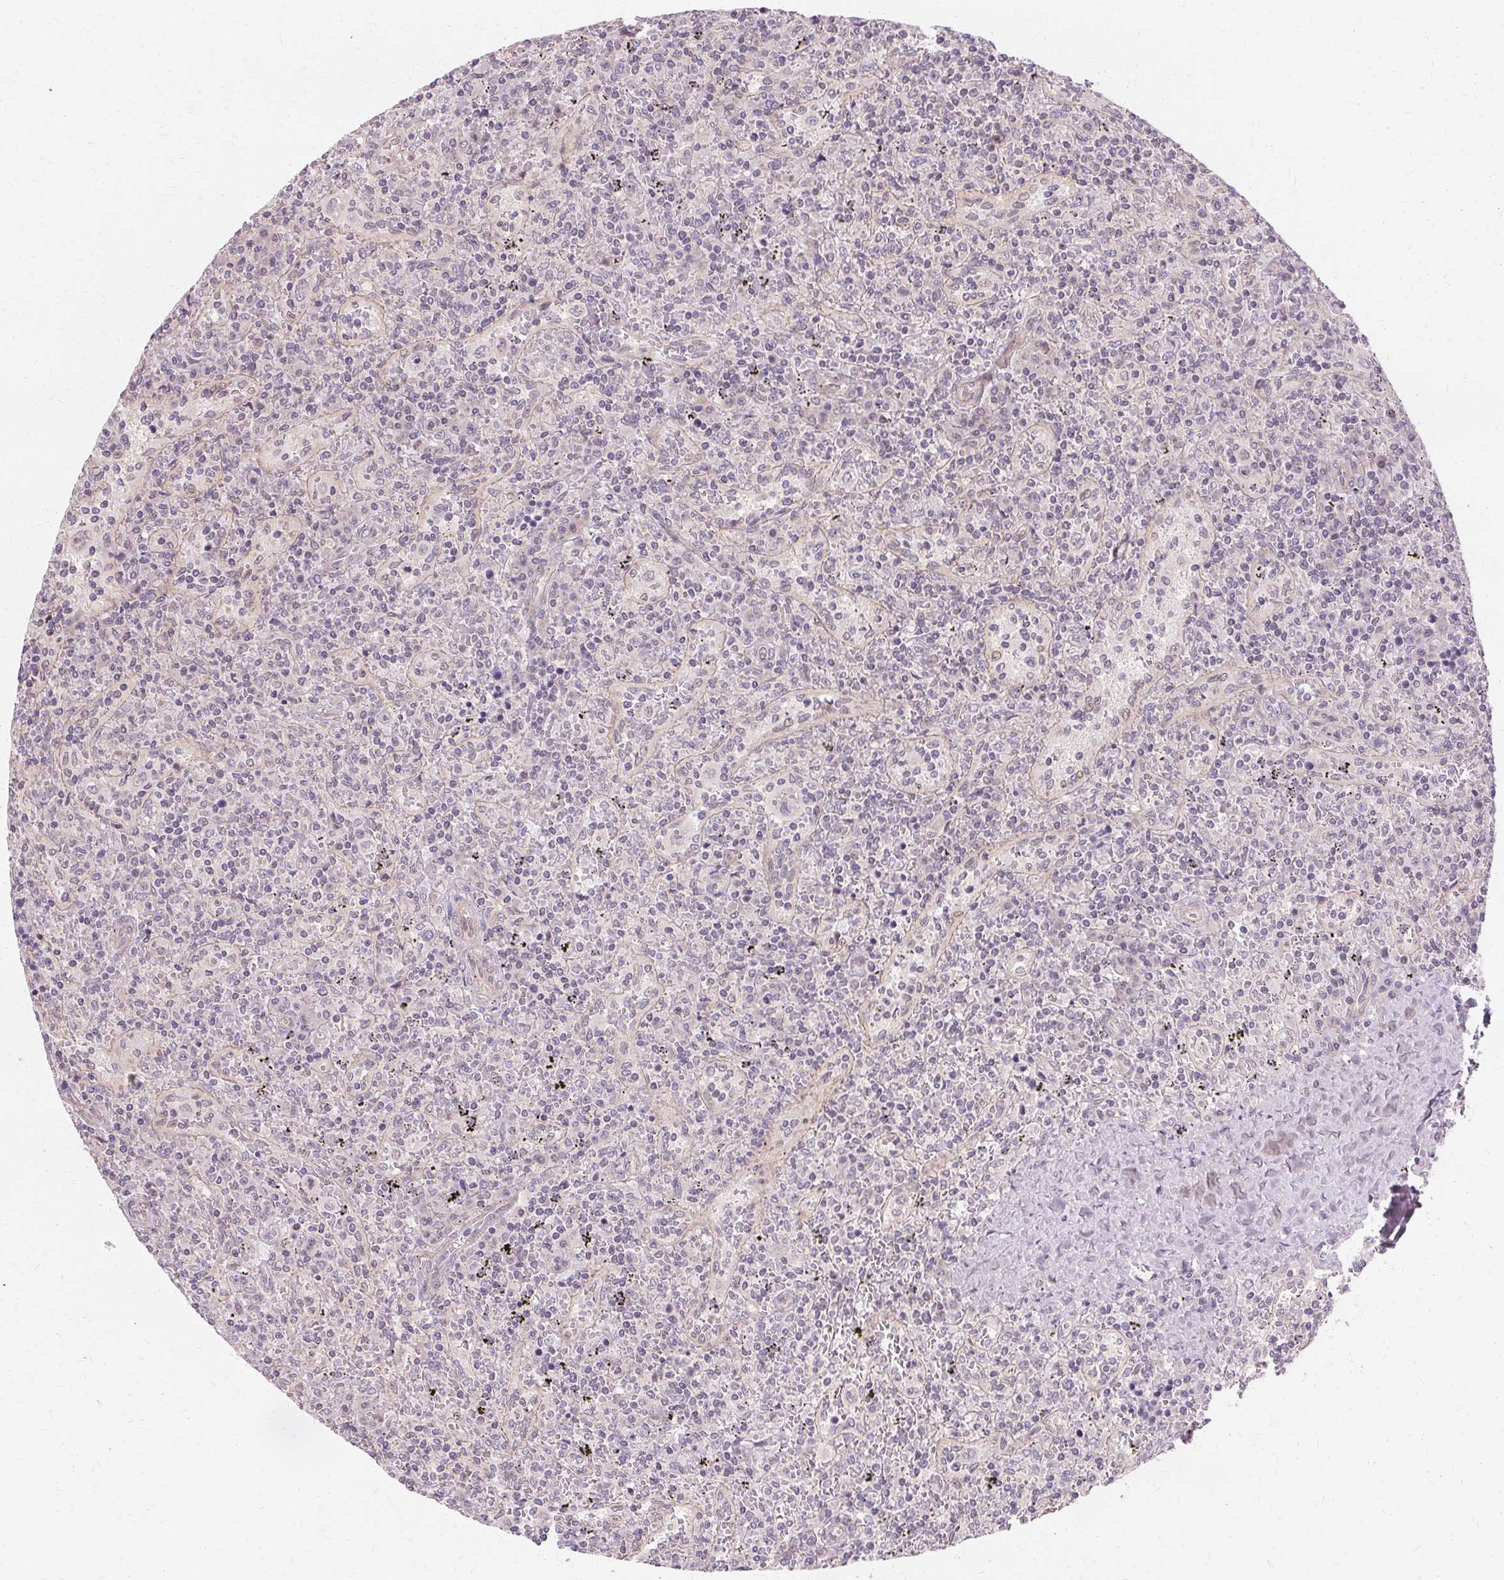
{"staining": {"intensity": "negative", "quantity": "none", "location": "none"}, "tissue": "lymphoma", "cell_type": "Tumor cells", "image_type": "cancer", "snomed": [{"axis": "morphology", "description": "Malignant lymphoma, non-Hodgkin's type, Low grade"}, {"axis": "topography", "description": "Spleen"}], "caption": "High power microscopy photomicrograph of an IHC micrograph of lymphoma, revealing no significant positivity in tumor cells.", "gene": "USP8", "patient": {"sex": "male", "age": 62}}